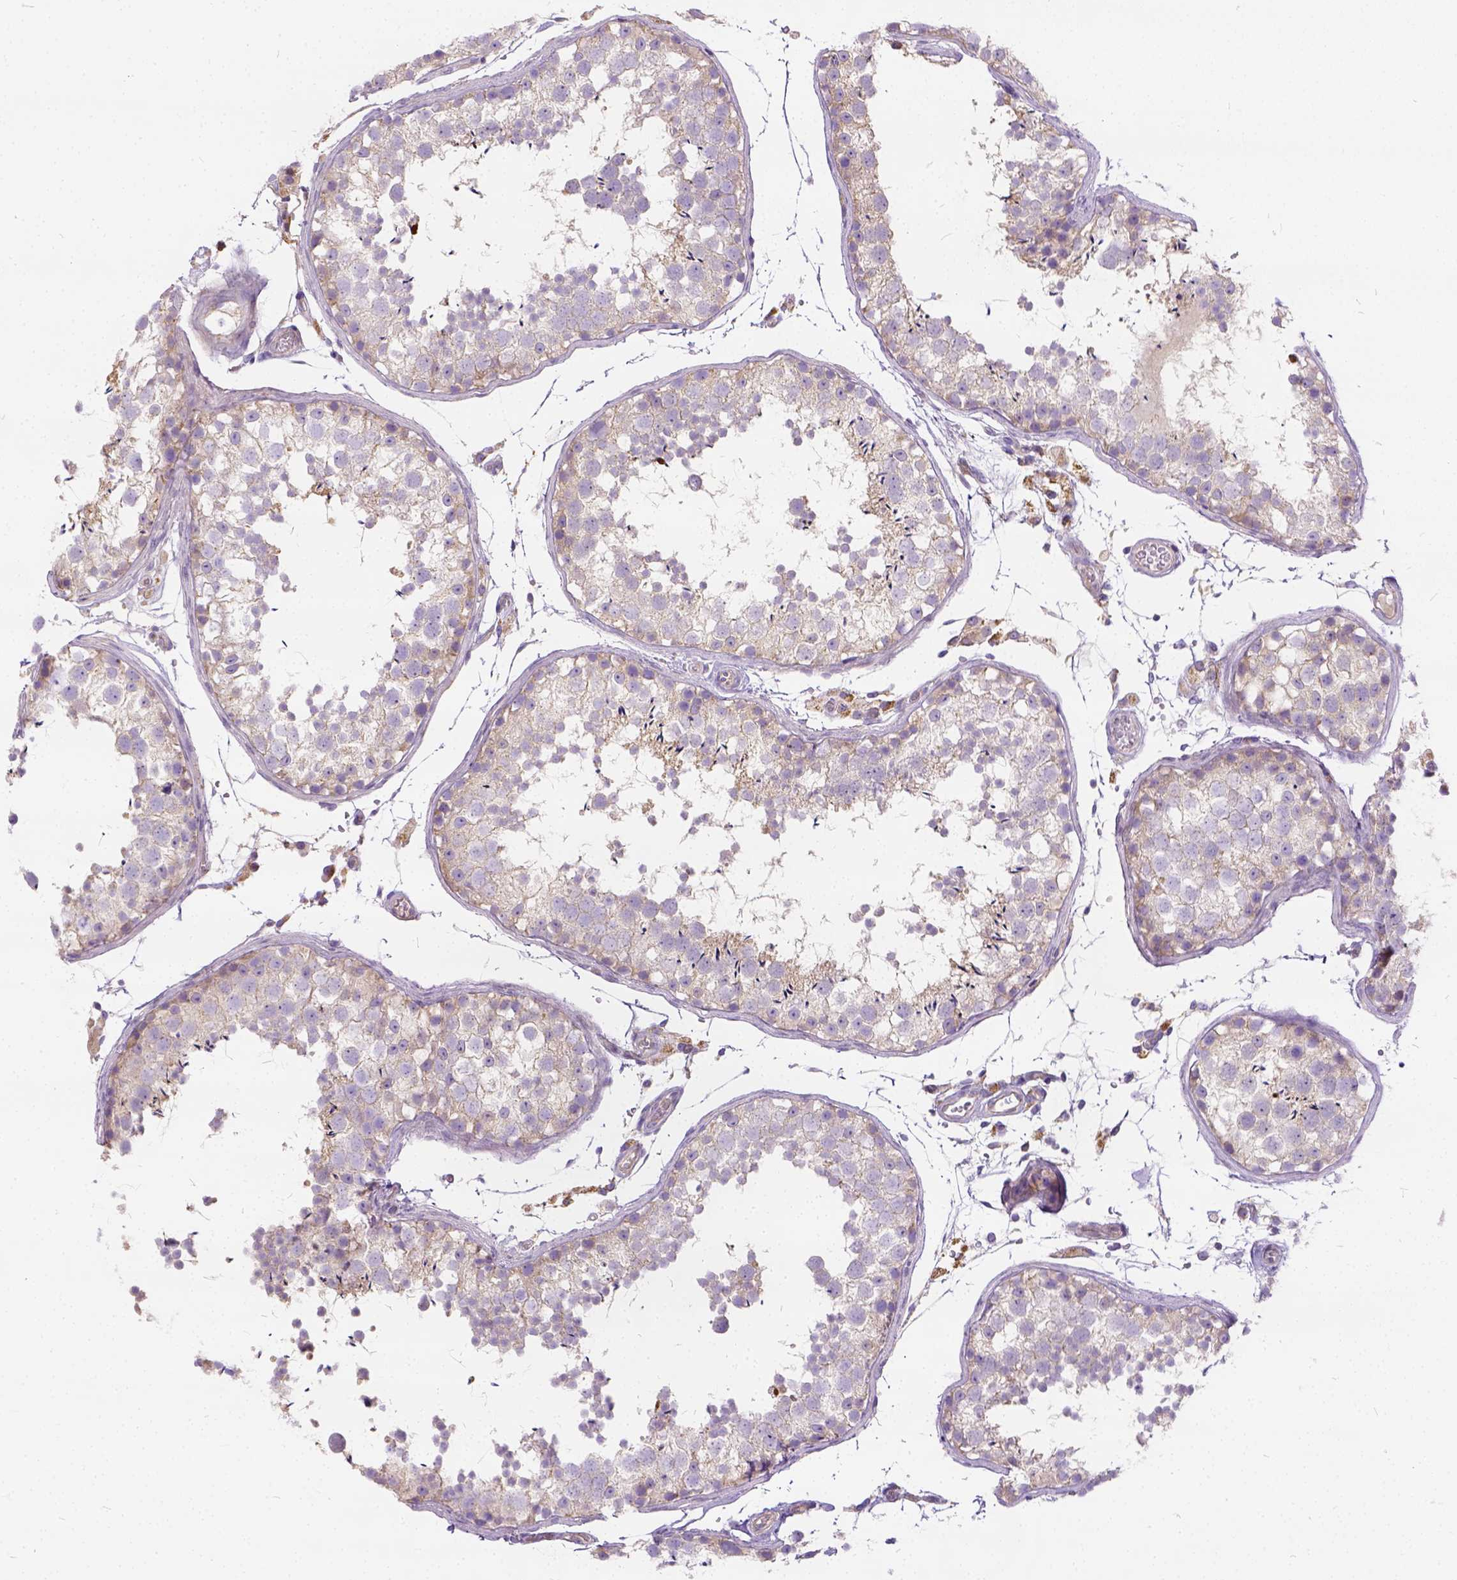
{"staining": {"intensity": "negative", "quantity": "none", "location": "none"}, "tissue": "testis", "cell_type": "Cells in seminiferous ducts", "image_type": "normal", "snomed": [{"axis": "morphology", "description": "Normal tissue, NOS"}, {"axis": "topography", "description": "Testis"}], "caption": "Cells in seminiferous ducts show no significant protein staining in normal testis.", "gene": "CADM4", "patient": {"sex": "male", "age": 29}}